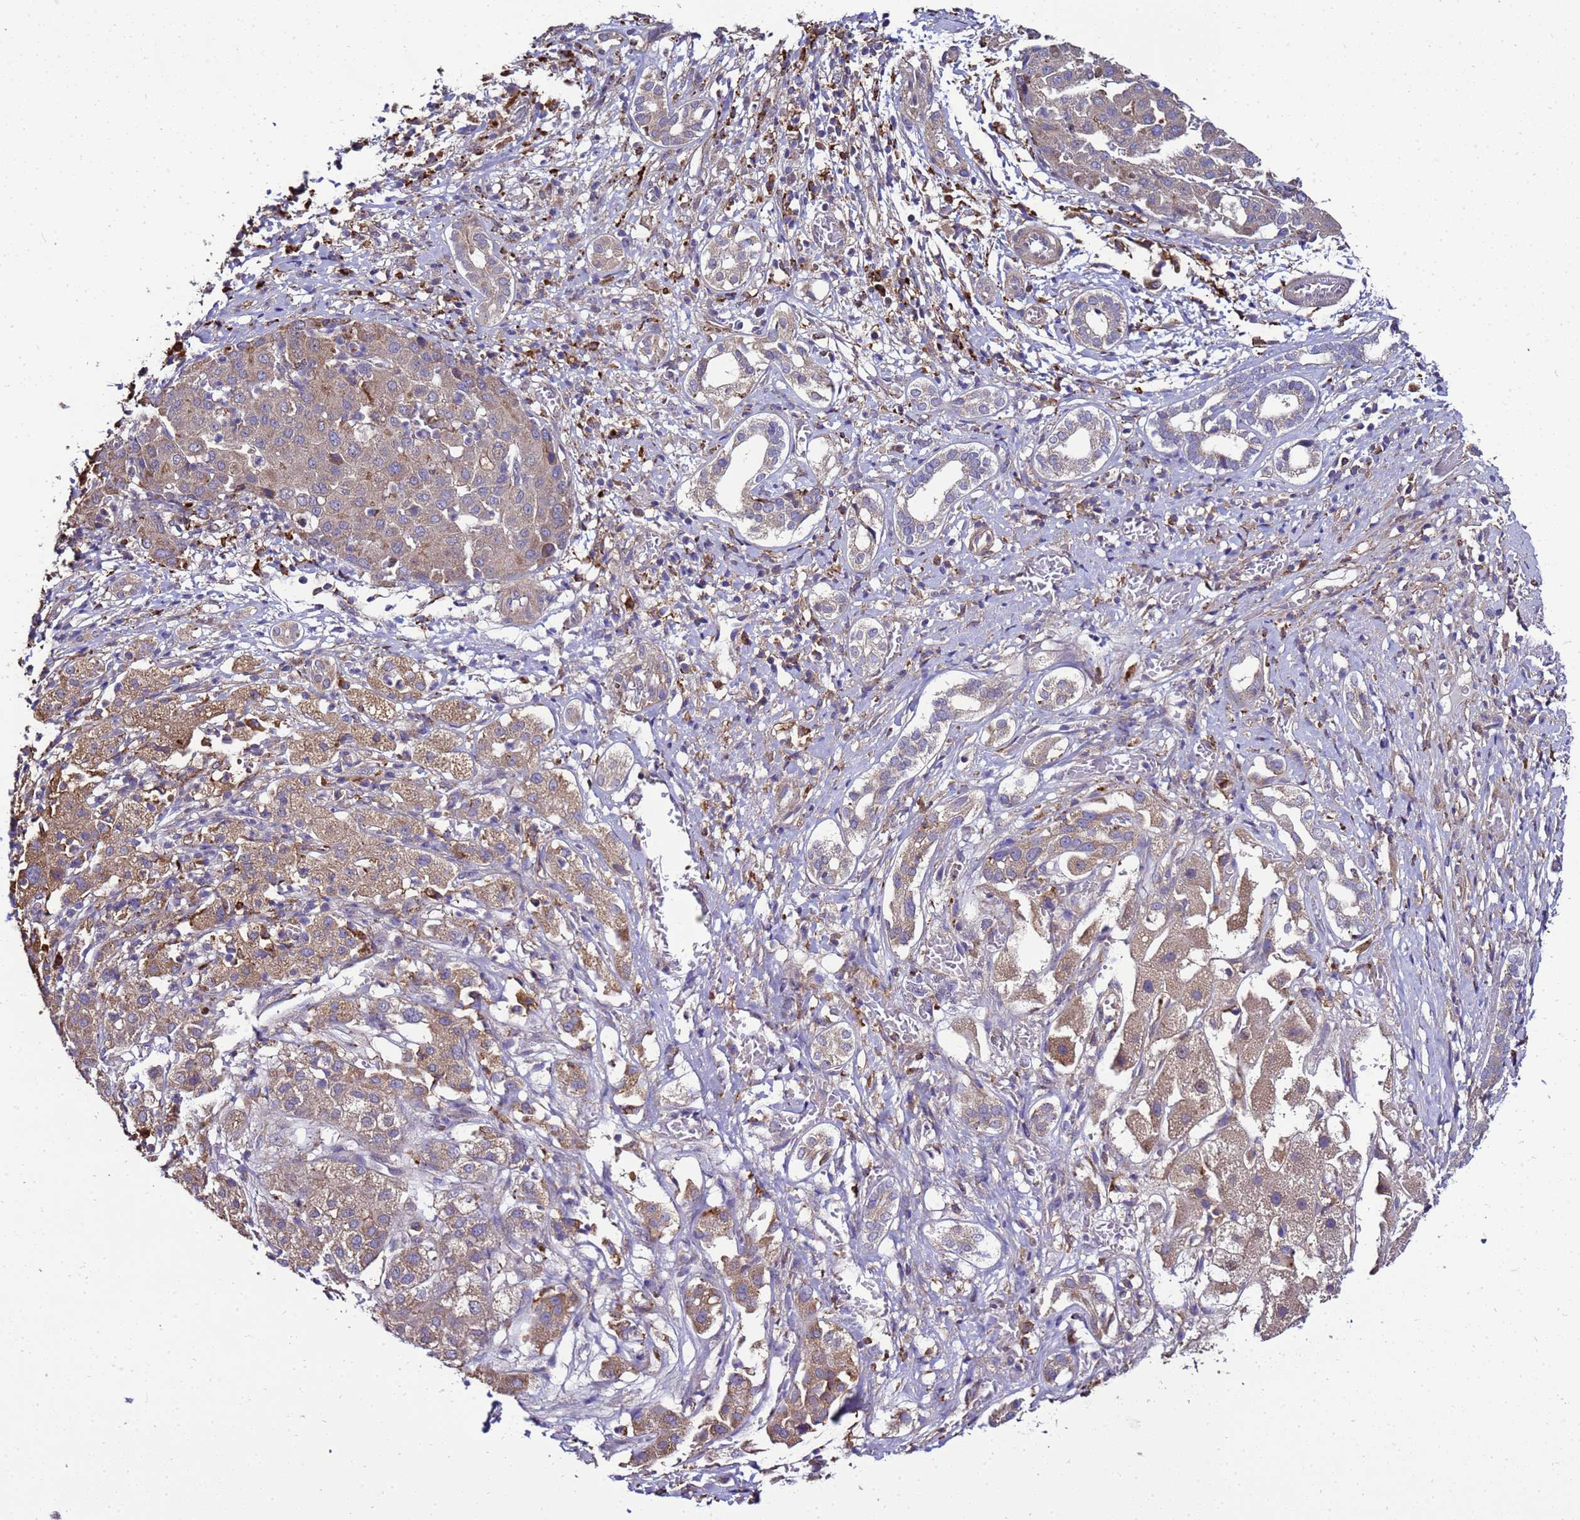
{"staining": {"intensity": "weak", "quantity": "25%-75%", "location": "cytoplasmic/membranous"}, "tissue": "liver cancer", "cell_type": "Tumor cells", "image_type": "cancer", "snomed": [{"axis": "morphology", "description": "Carcinoma, Hepatocellular, NOS"}, {"axis": "topography", "description": "Liver"}], "caption": "IHC image of neoplastic tissue: hepatocellular carcinoma (liver) stained using immunohistochemistry (IHC) reveals low levels of weak protein expression localized specifically in the cytoplasmic/membranous of tumor cells, appearing as a cytoplasmic/membranous brown color.", "gene": "TRABD", "patient": {"sex": "male", "age": 65}}